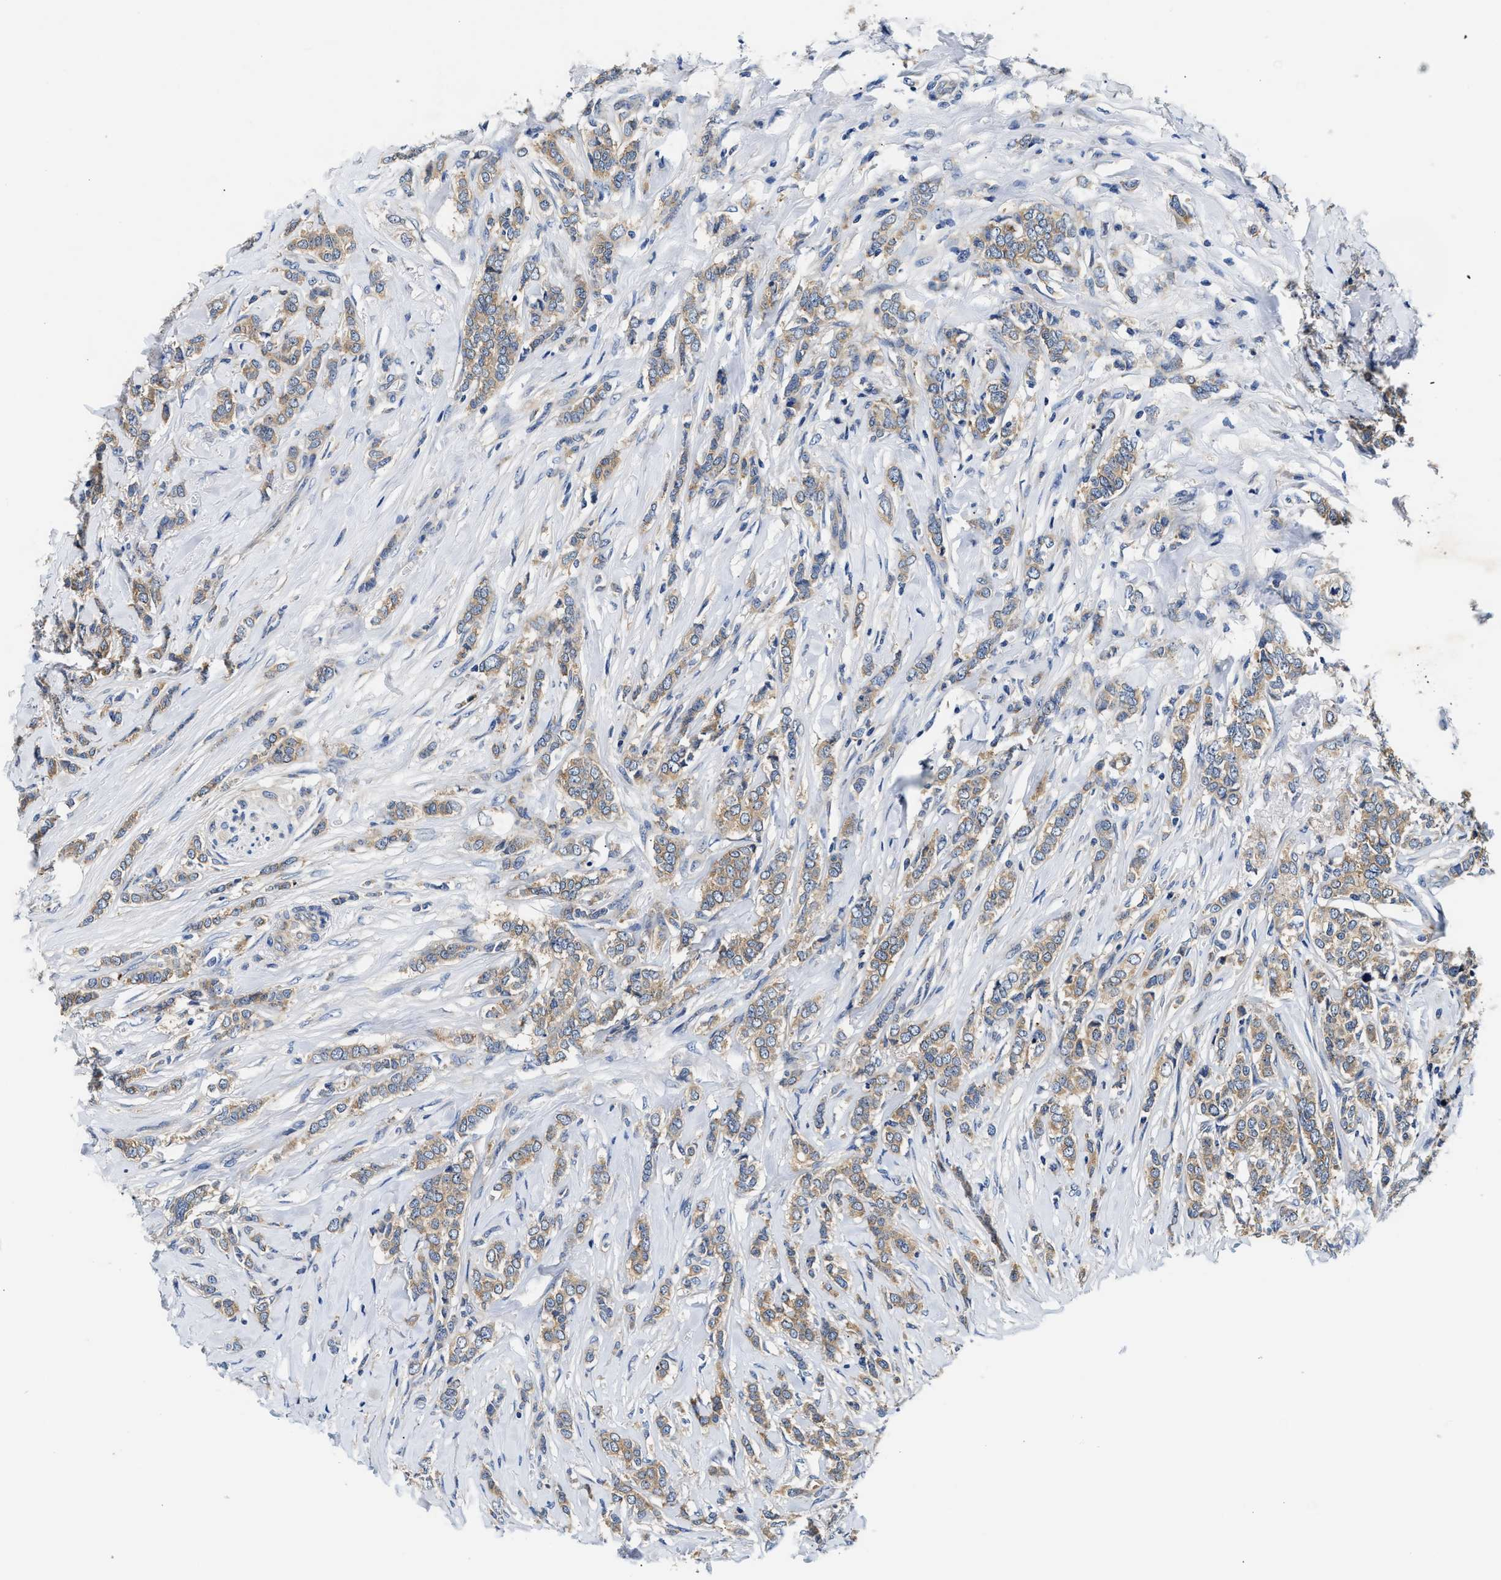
{"staining": {"intensity": "weak", "quantity": ">75%", "location": "cytoplasmic/membranous"}, "tissue": "breast cancer", "cell_type": "Tumor cells", "image_type": "cancer", "snomed": [{"axis": "morphology", "description": "Lobular carcinoma"}, {"axis": "topography", "description": "Skin"}, {"axis": "topography", "description": "Breast"}], "caption": "This micrograph exhibits IHC staining of breast cancer, with low weak cytoplasmic/membranous staining in approximately >75% of tumor cells.", "gene": "FAM185A", "patient": {"sex": "female", "age": 46}}